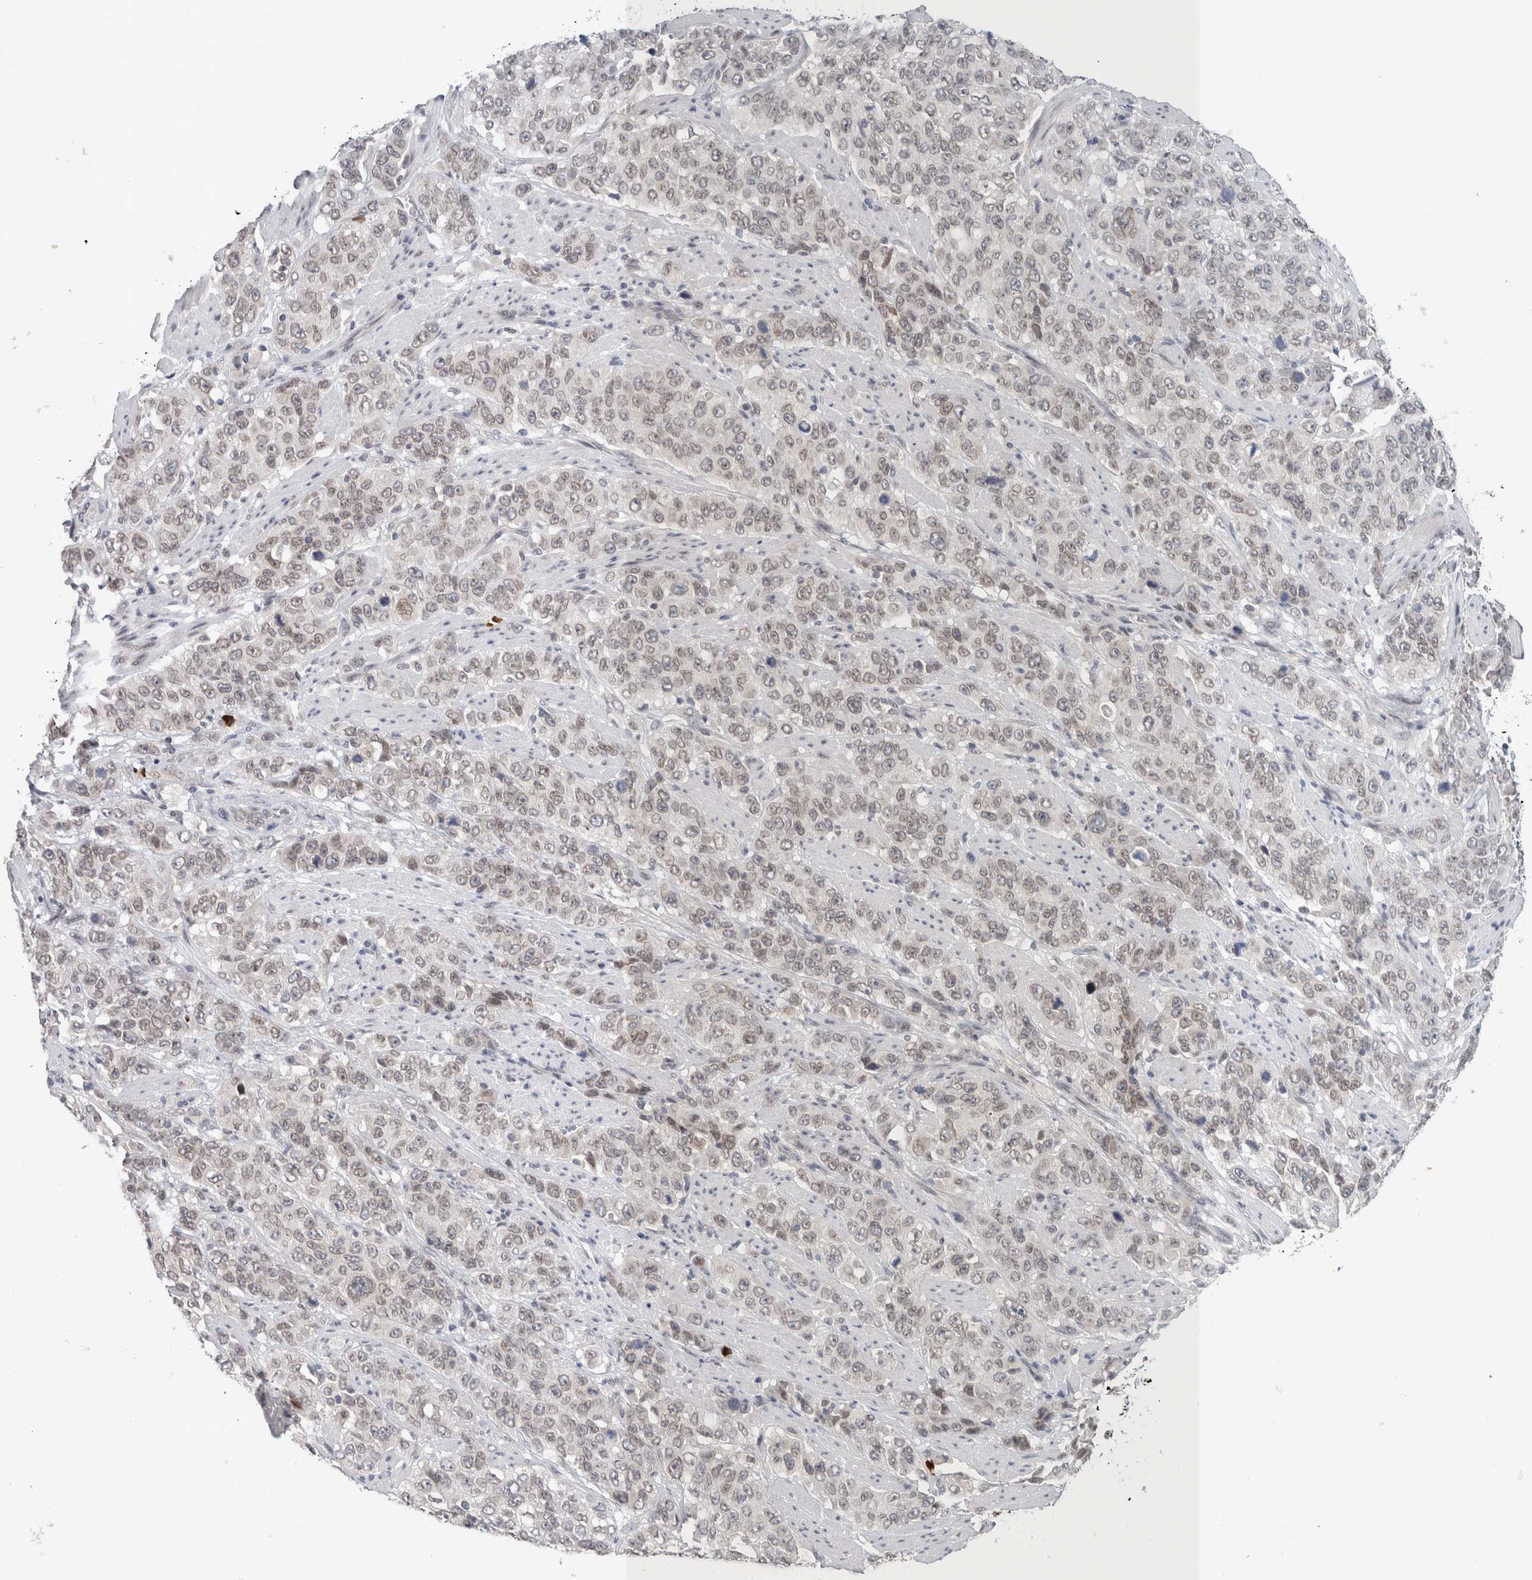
{"staining": {"intensity": "weak", "quantity": ">75%", "location": "cytoplasmic/membranous,nuclear"}, "tissue": "stomach cancer", "cell_type": "Tumor cells", "image_type": "cancer", "snomed": [{"axis": "morphology", "description": "Adenocarcinoma, NOS"}, {"axis": "topography", "description": "Stomach"}], "caption": "IHC of human stomach cancer (adenocarcinoma) displays low levels of weak cytoplasmic/membranous and nuclear positivity in approximately >75% of tumor cells. (DAB IHC, brown staining for protein, blue staining for nuclei).", "gene": "CRAT", "patient": {"sex": "male", "age": 48}}